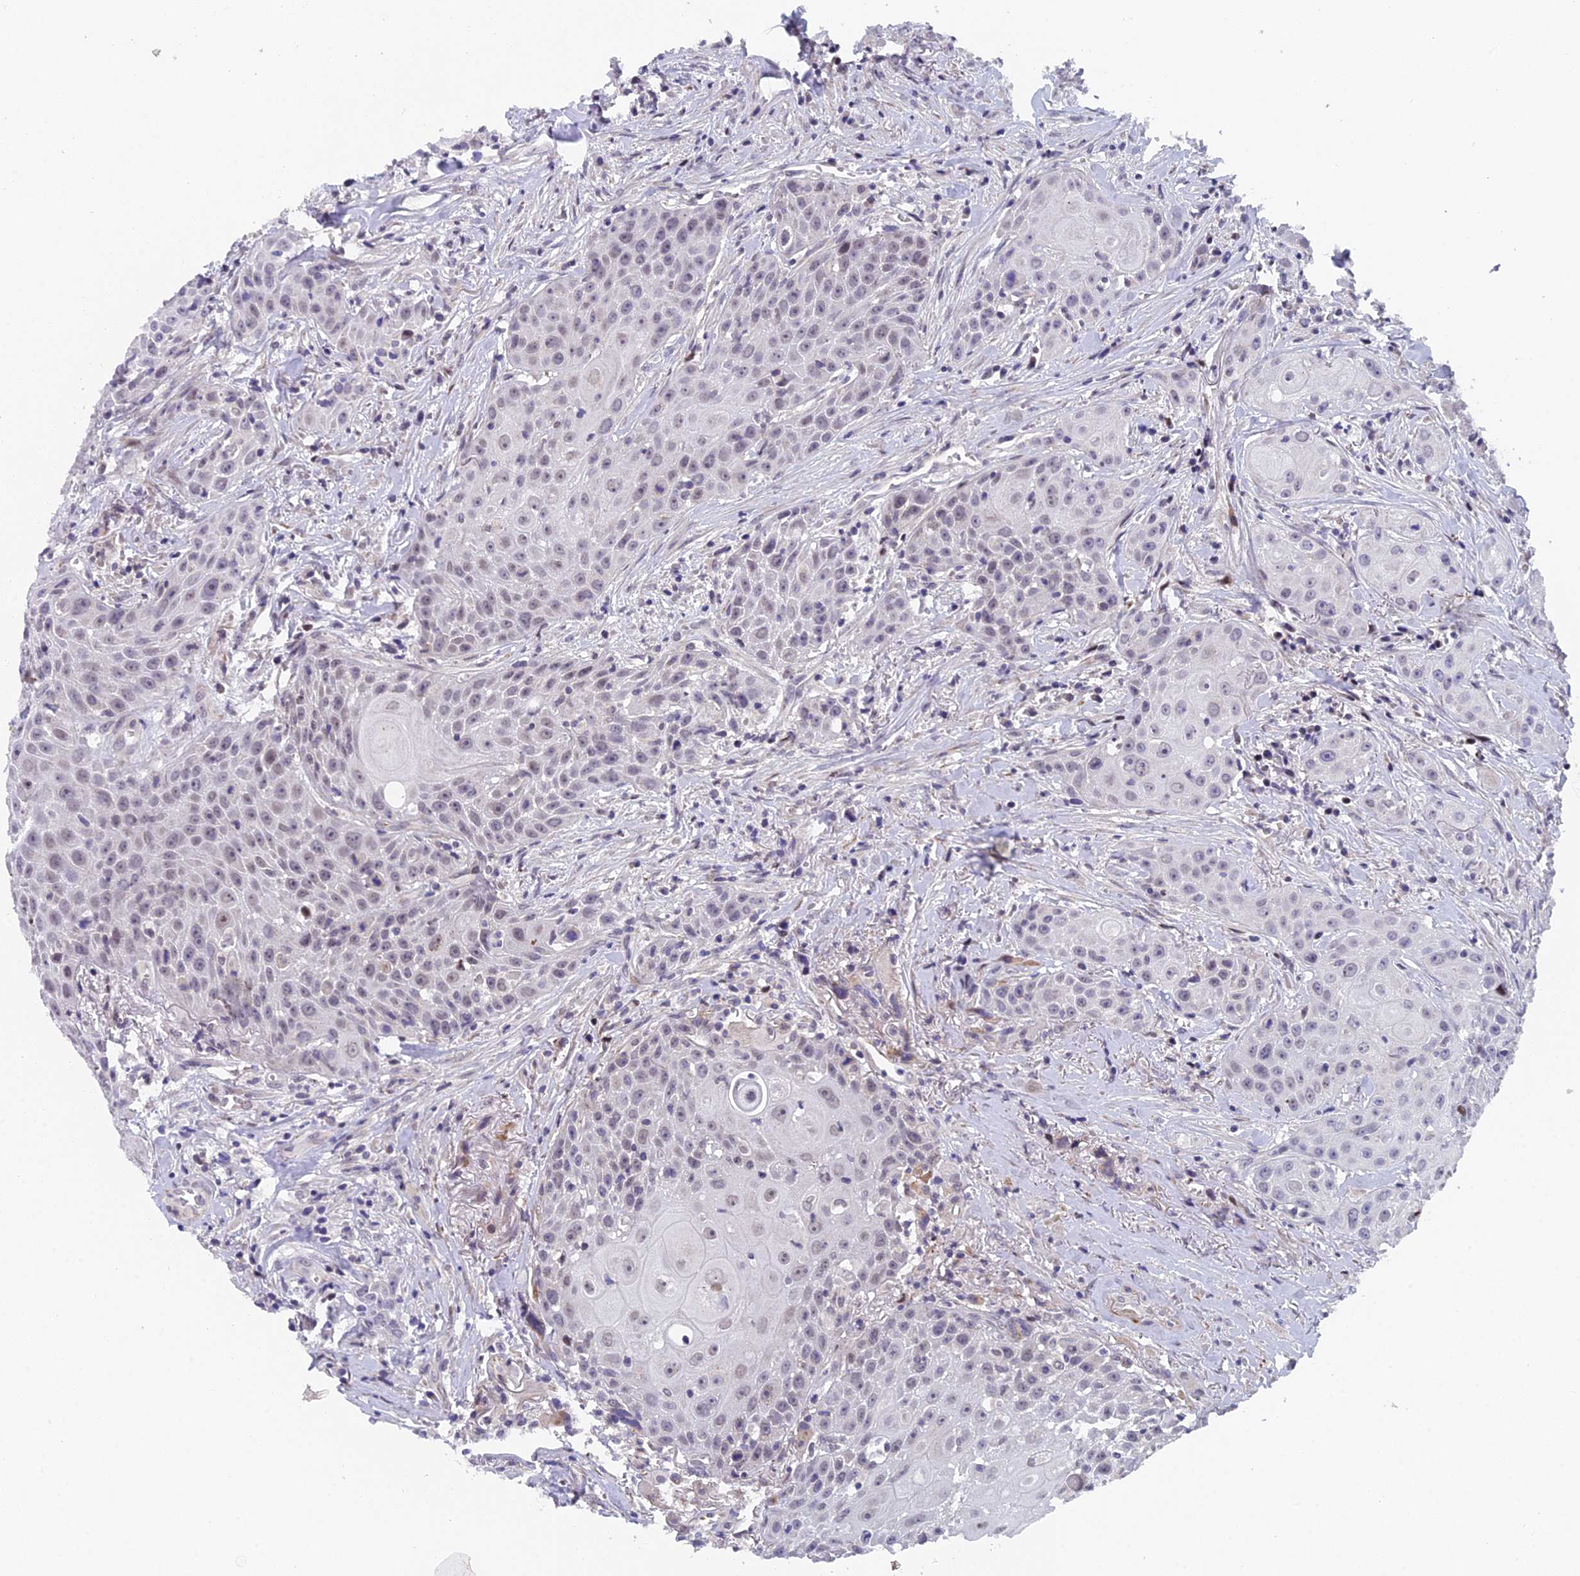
{"staining": {"intensity": "weak", "quantity": "25%-75%", "location": "nuclear"}, "tissue": "head and neck cancer", "cell_type": "Tumor cells", "image_type": "cancer", "snomed": [{"axis": "morphology", "description": "Squamous cell carcinoma, NOS"}, {"axis": "topography", "description": "Oral tissue"}, {"axis": "topography", "description": "Head-Neck"}], "caption": "Approximately 25%-75% of tumor cells in human head and neck cancer demonstrate weak nuclear protein expression as visualized by brown immunohistochemical staining.", "gene": "XKR9", "patient": {"sex": "female", "age": 82}}